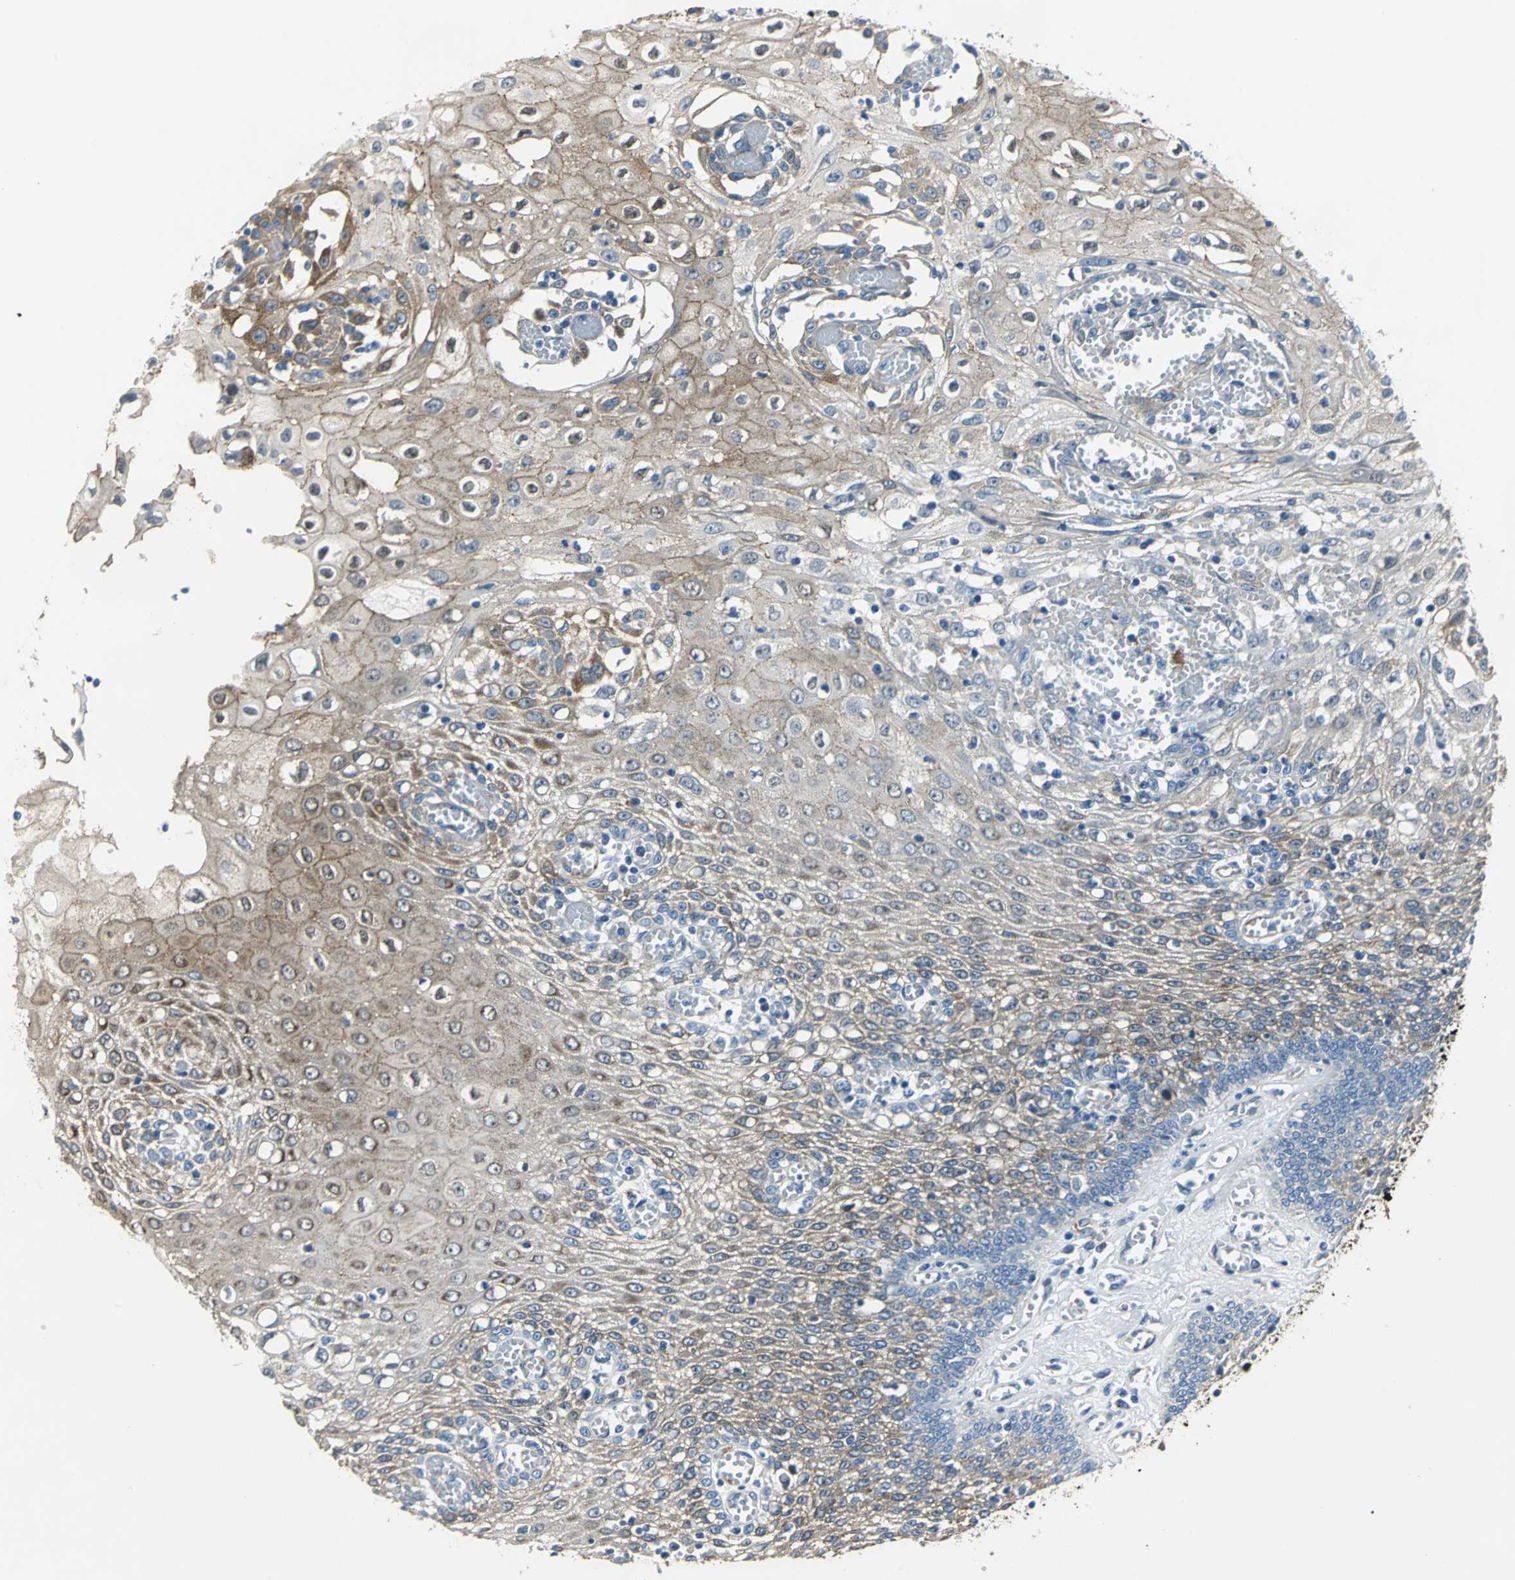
{"staining": {"intensity": "strong", "quantity": ">75%", "location": "cytoplasmic/membranous"}, "tissue": "esophagus", "cell_type": "Squamous epithelial cells", "image_type": "normal", "snomed": [{"axis": "morphology", "description": "Normal tissue, NOS"}, {"axis": "morphology", "description": "Squamous cell carcinoma, NOS"}, {"axis": "topography", "description": "Esophagus"}], "caption": "Immunohistochemical staining of normal esophagus reveals high levels of strong cytoplasmic/membranous staining in about >75% of squamous epithelial cells.", "gene": "ENSG00000285130", "patient": {"sex": "male", "age": 65}}